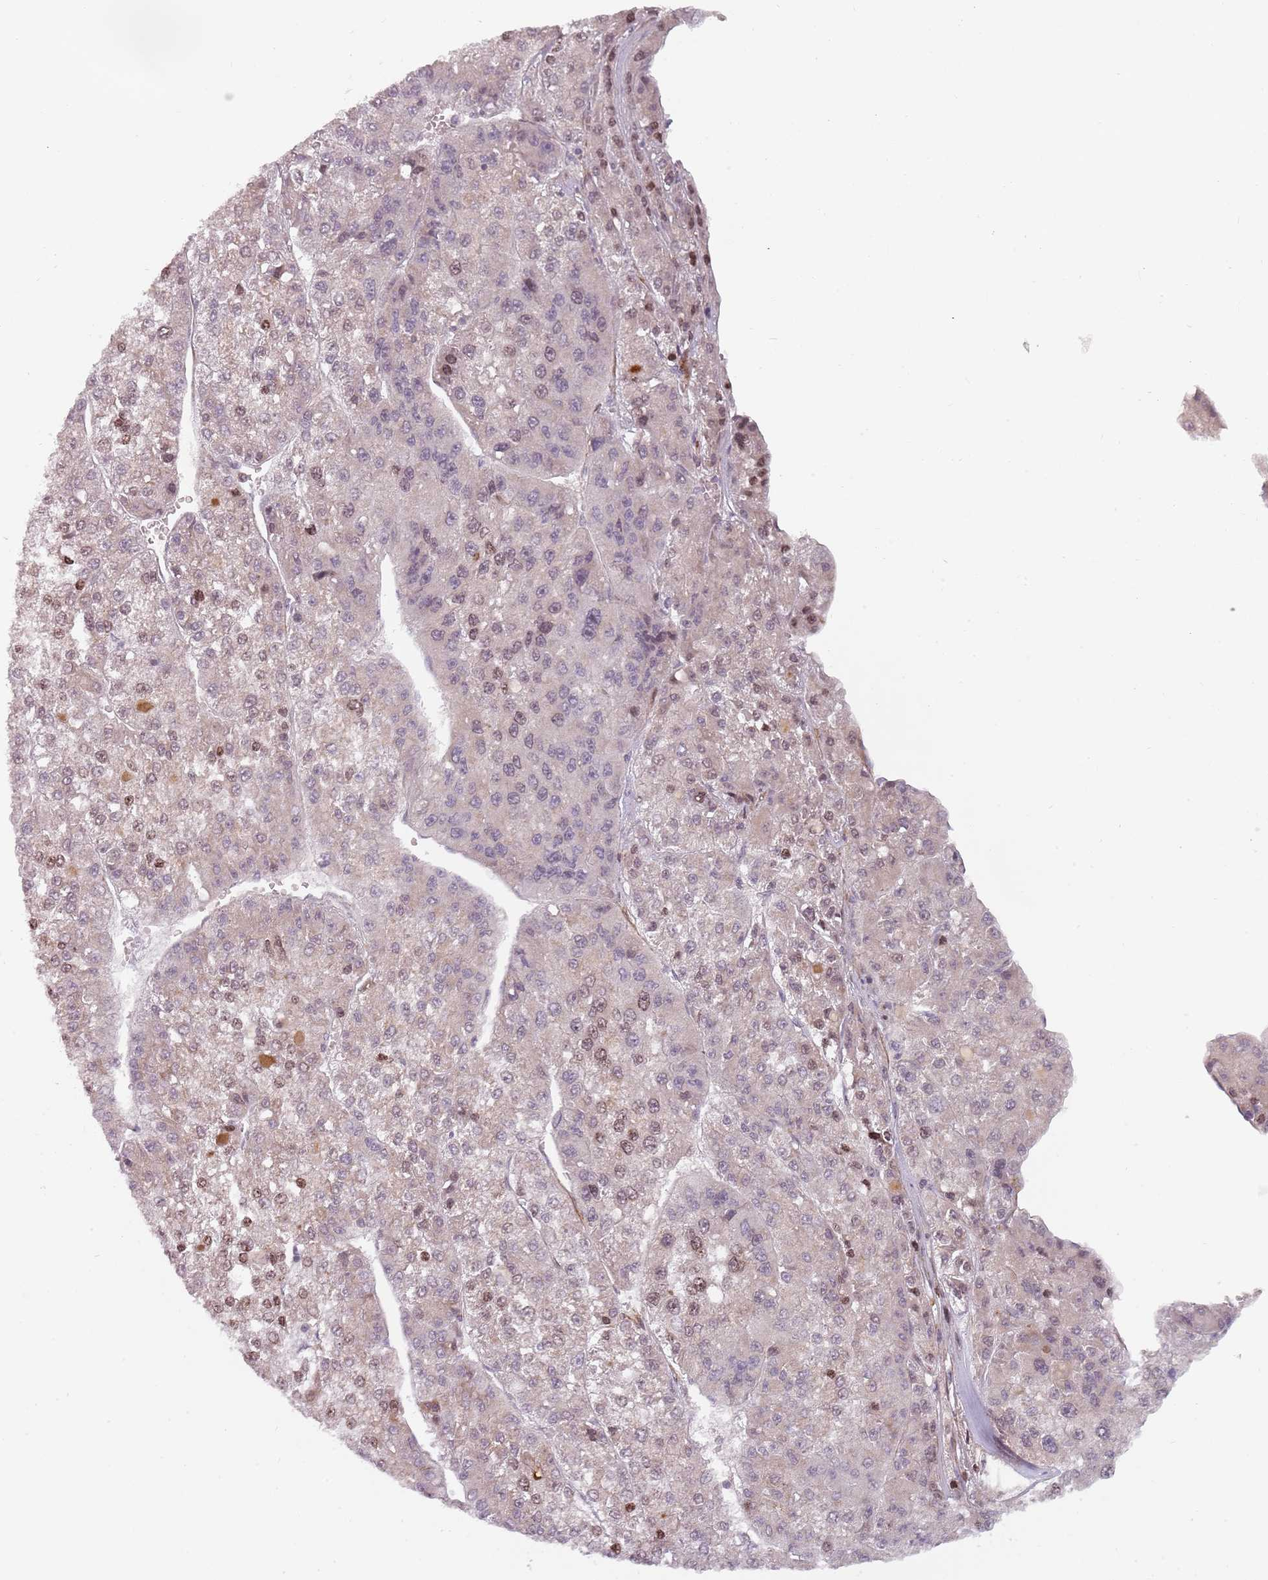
{"staining": {"intensity": "moderate", "quantity": "25%-75%", "location": "cytoplasmic/membranous,nuclear"}, "tissue": "liver cancer", "cell_type": "Tumor cells", "image_type": "cancer", "snomed": [{"axis": "morphology", "description": "Carcinoma, Hepatocellular, NOS"}, {"axis": "topography", "description": "Liver"}], "caption": "A micrograph of human hepatocellular carcinoma (liver) stained for a protein shows moderate cytoplasmic/membranous and nuclear brown staining in tumor cells.", "gene": "RPS6KA2", "patient": {"sex": "female", "age": 73}}